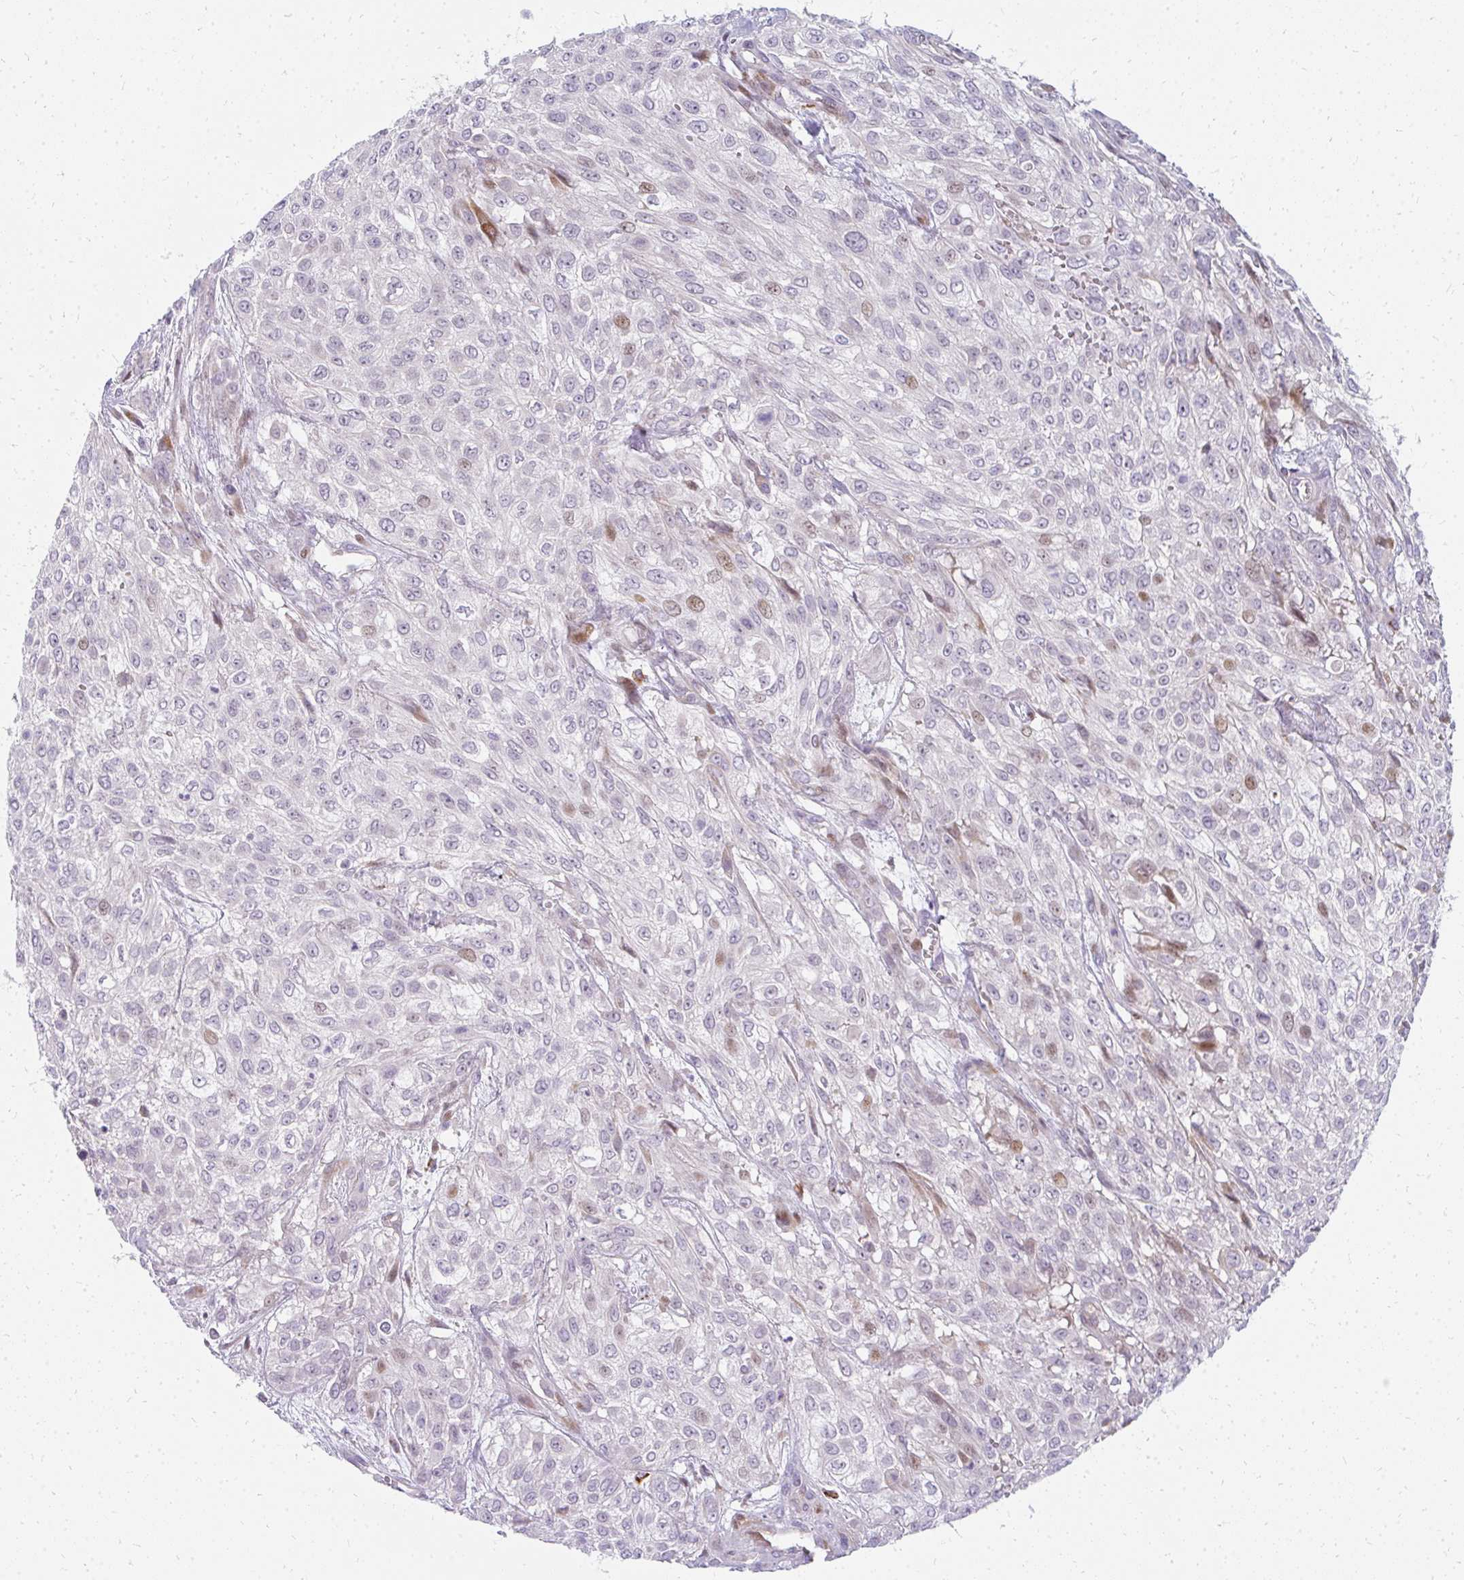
{"staining": {"intensity": "moderate", "quantity": "<25%", "location": "nuclear"}, "tissue": "urothelial cancer", "cell_type": "Tumor cells", "image_type": "cancer", "snomed": [{"axis": "morphology", "description": "Urothelial carcinoma, High grade"}, {"axis": "topography", "description": "Urinary bladder"}], "caption": "Human urothelial carcinoma (high-grade) stained for a protein (brown) demonstrates moderate nuclear positive expression in approximately <25% of tumor cells.", "gene": "PLA2G5", "patient": {"sex": "male", "age": 57}}